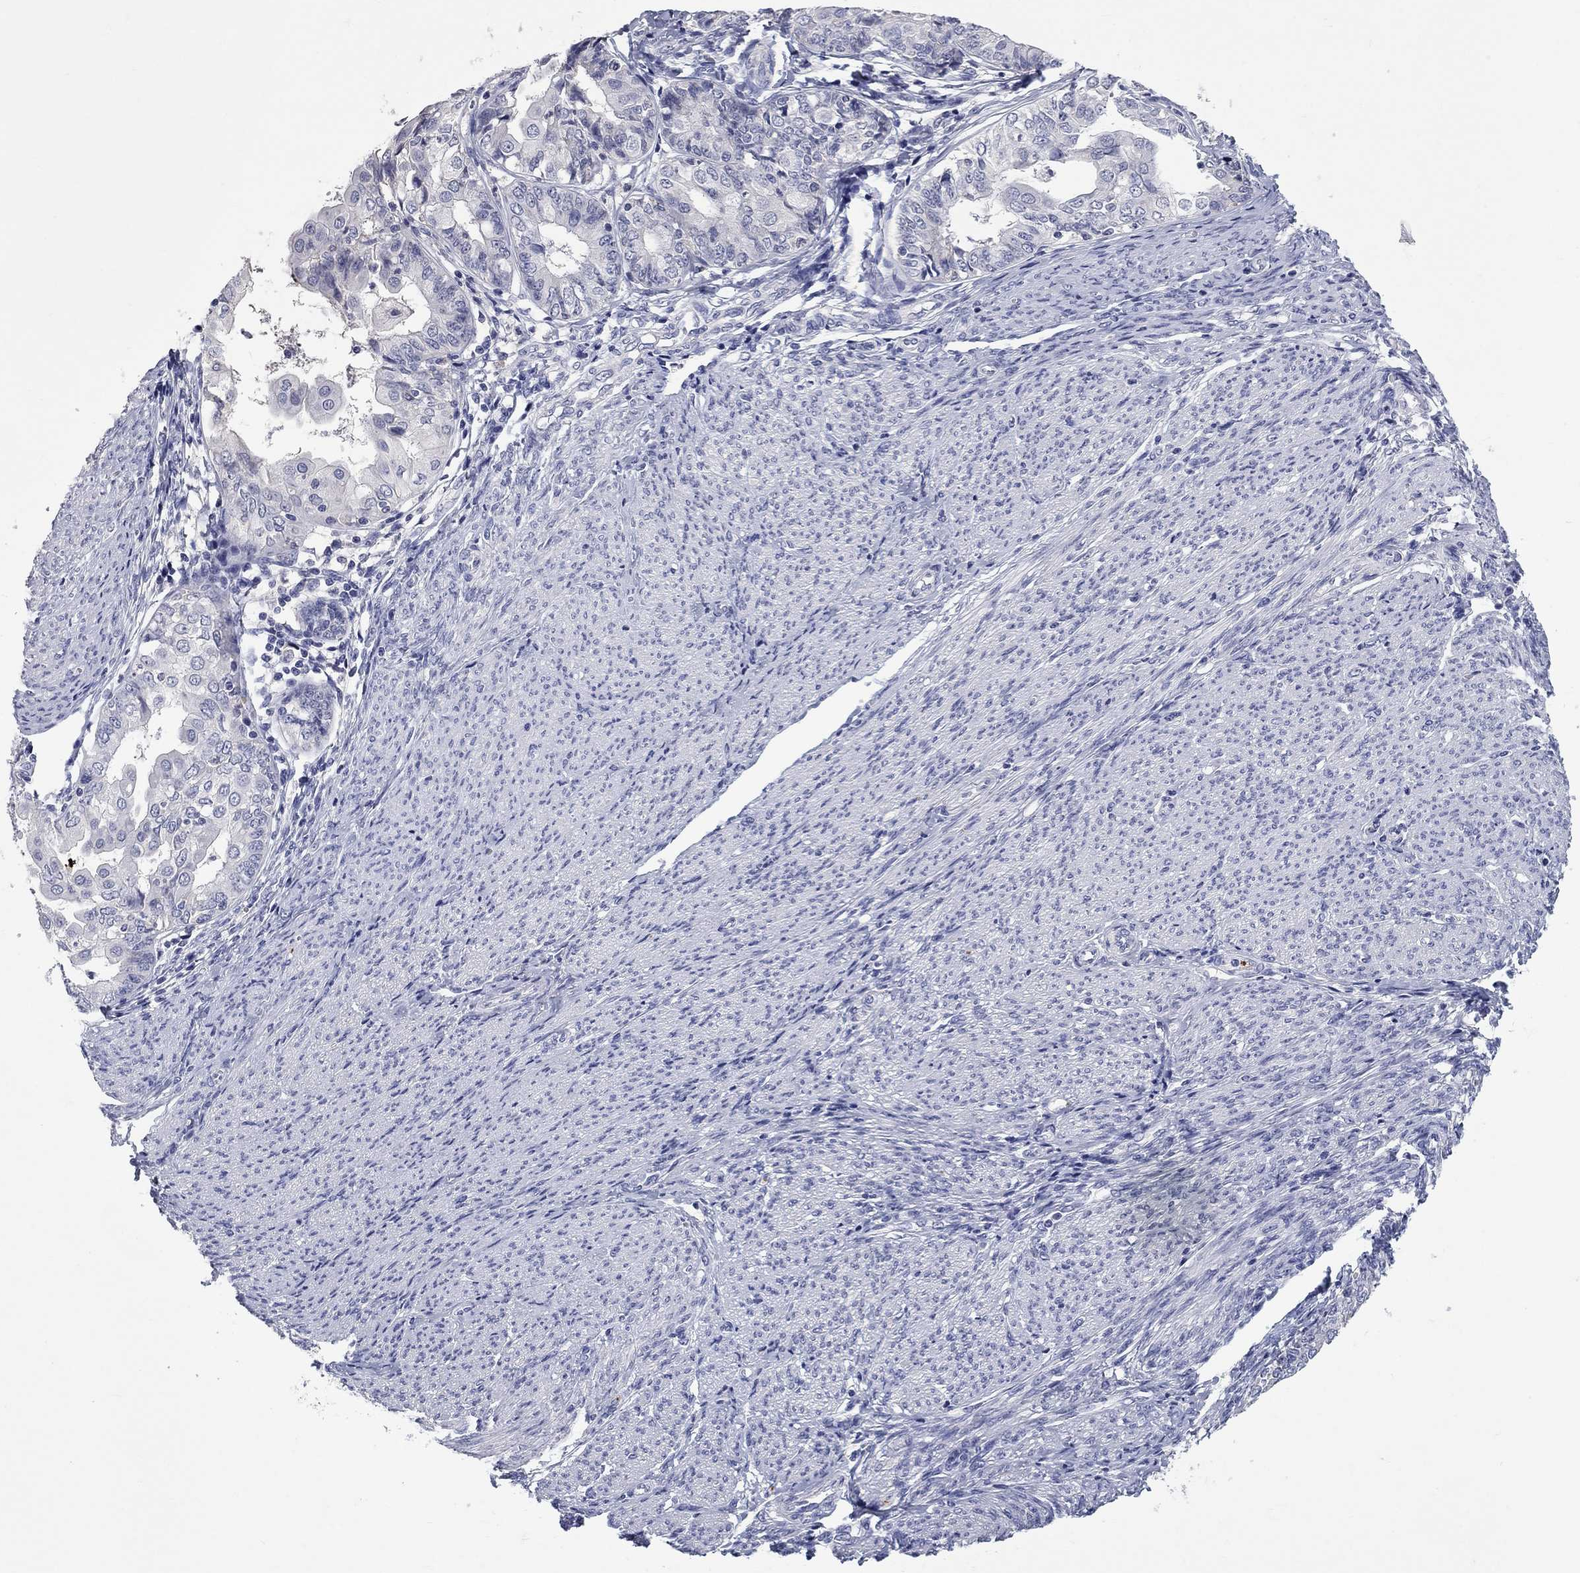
{"staining": {"intensity": "negative", "quantity": "none", "location": "none"}, "tissue": "endometrial cancer", "cell_type": "Tumor cells", "image_type": "cancer", "snomed": [{"axis": "morphology", "description": "Adenocarcinoma, NOS"}, {"axis": "topography", "description": "Endometrium"}], "caption": "Immunohistochemistry (IHC) histopathology image of adenocarcinoma (endometrial) stained for a protein (brown), which shows no staining in tumor cells.", "gene": "PLEK", "patient": {"sex": "female", "age": 68}}